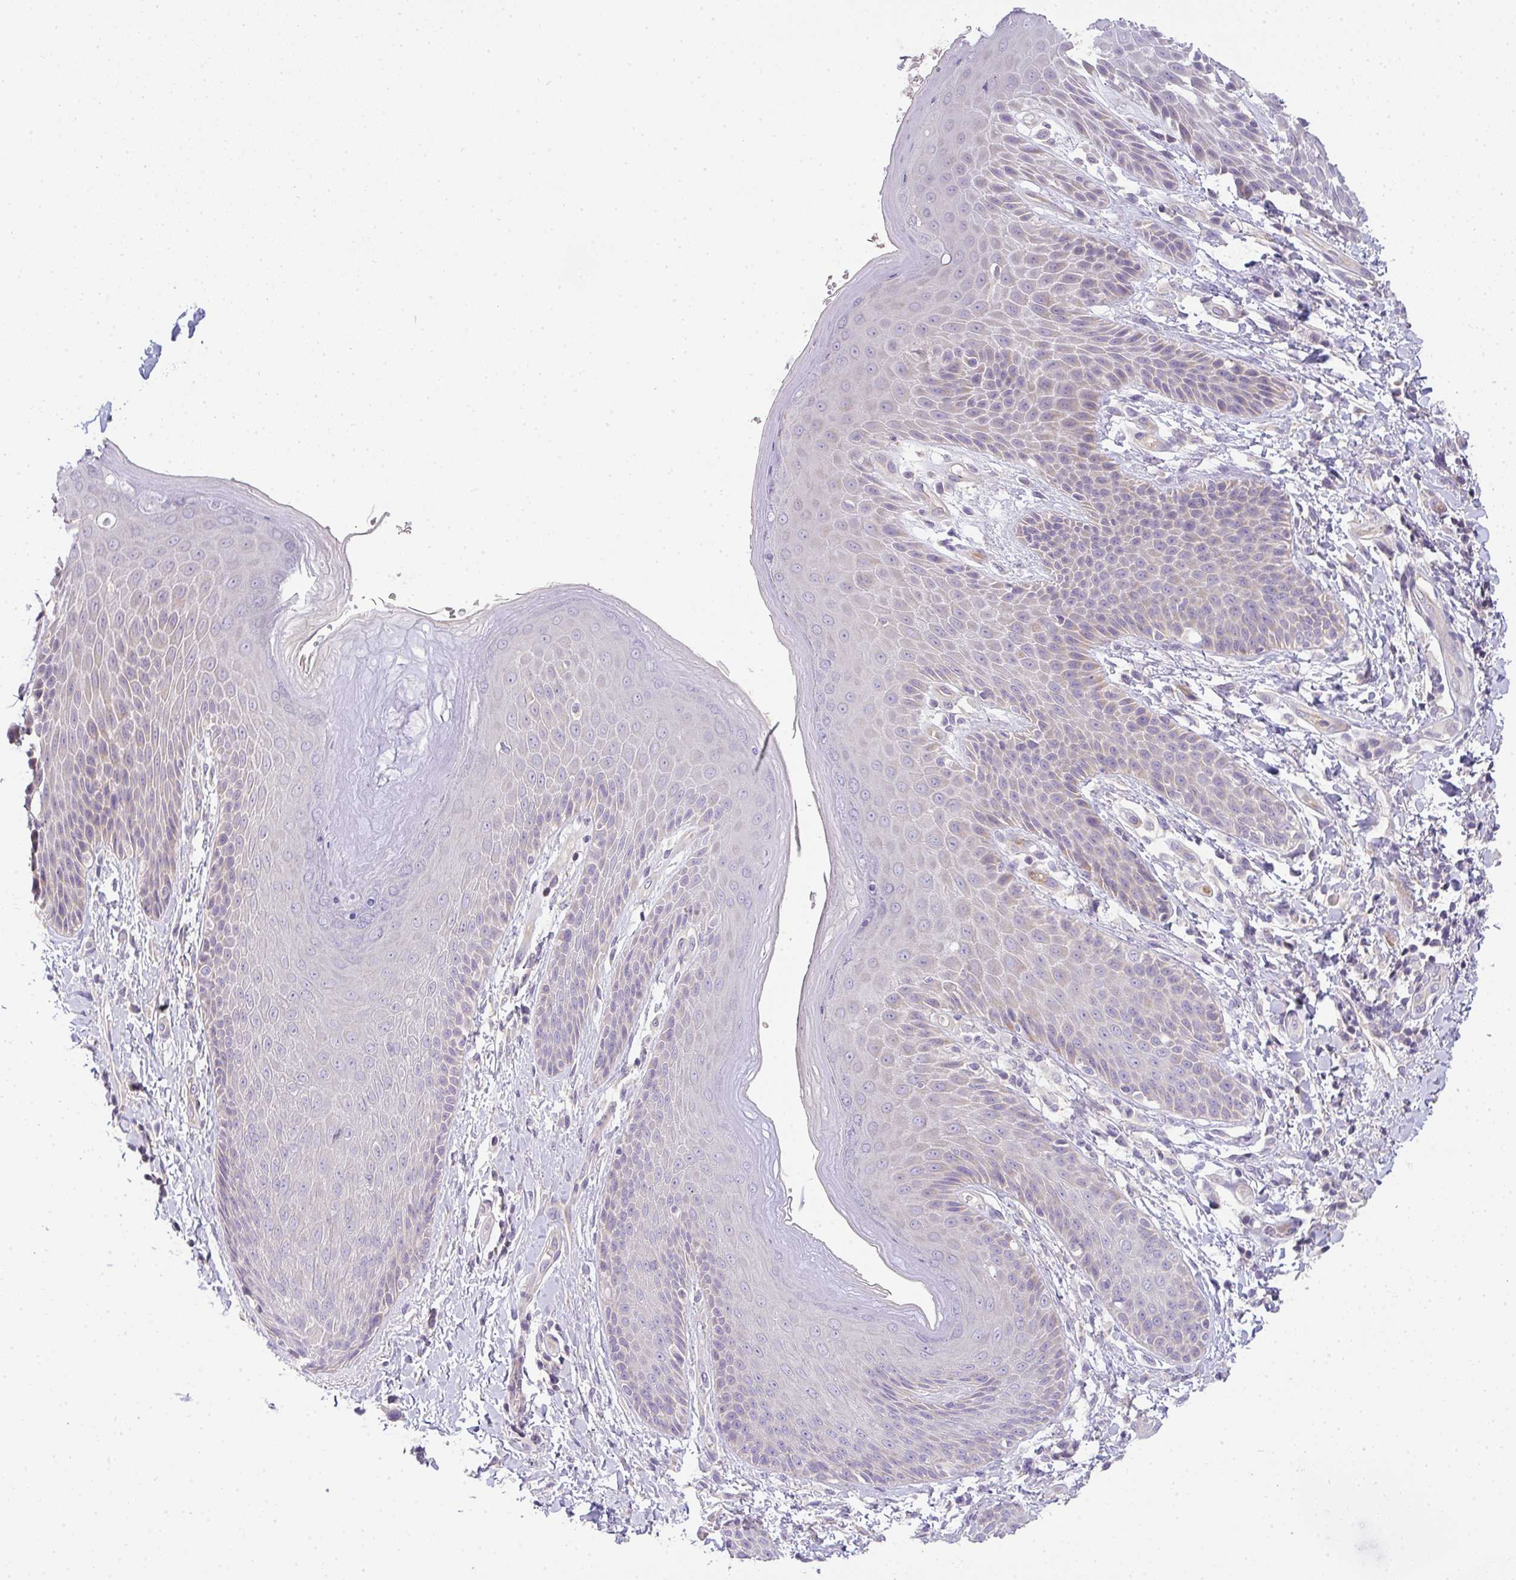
{"staining": {"intensity": "weak", "quantity": "25%-75%", "location": "cytoplasmic/membranous"}, "tissue": "skin", "cell_type": "Epidermal cells", "image_type": "normal", "snomed": [{"axis": "morphology", "description": "Normal tissue, NOS"}, {"axis": "topography", "description": "Anal"}, {"axis": "topography", "description": "Peripheral nerve tissue"}], "caption": "This photomicrograph exhibits immunohistochemistry (IHC) staining of normal skin, with low weak cytoplasmic/membranous expression in approximately 25%-75% of epidermal cells.", "gene": "FILIP1", "patient": {"sex": "male", "age": 51}}